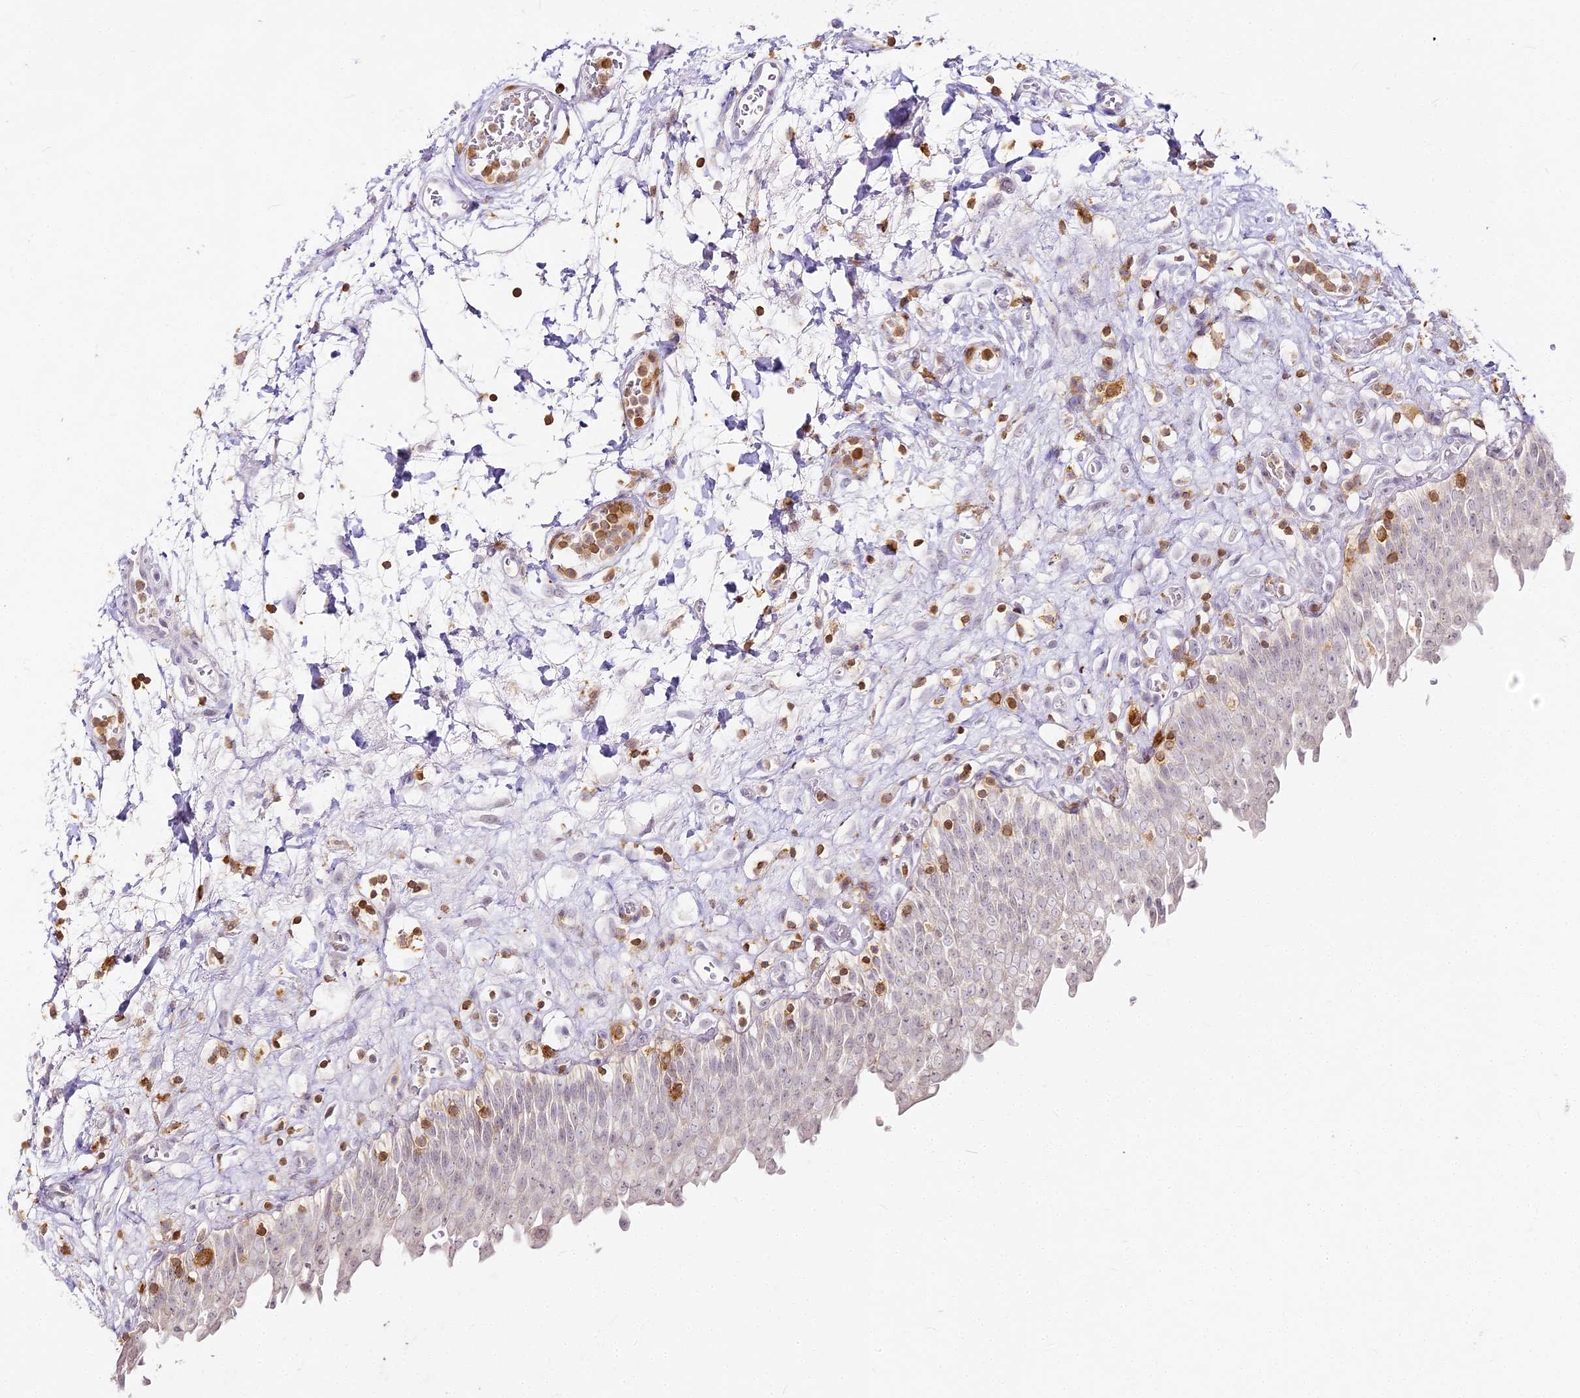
{"staining": {"intensity": "weak", "quantity": "<25%", "location": "nuclear"}, "tissue": "urinary bladder", "cell_type": "Urothelial cells", "image_type": "normal", "snomed": [{"axis": "morphology", "description": "Urothelial carcinoma, High grade"}, {"axis": "topography", "description": "Urinary bladder"}], "caption": "DAB (3,3'-diaminobenzidine) immunohistochemical staining of normal human urinary bladder demonstrates no significant staining in urothelial cells. The staining is performed using DAB (3,3'-diaminobenzidine) brown chromogen with nuclei counter-stained in using hematoxylin.", "gene": "DOCK2", "patient": {"sex": "male", "age": 46}}